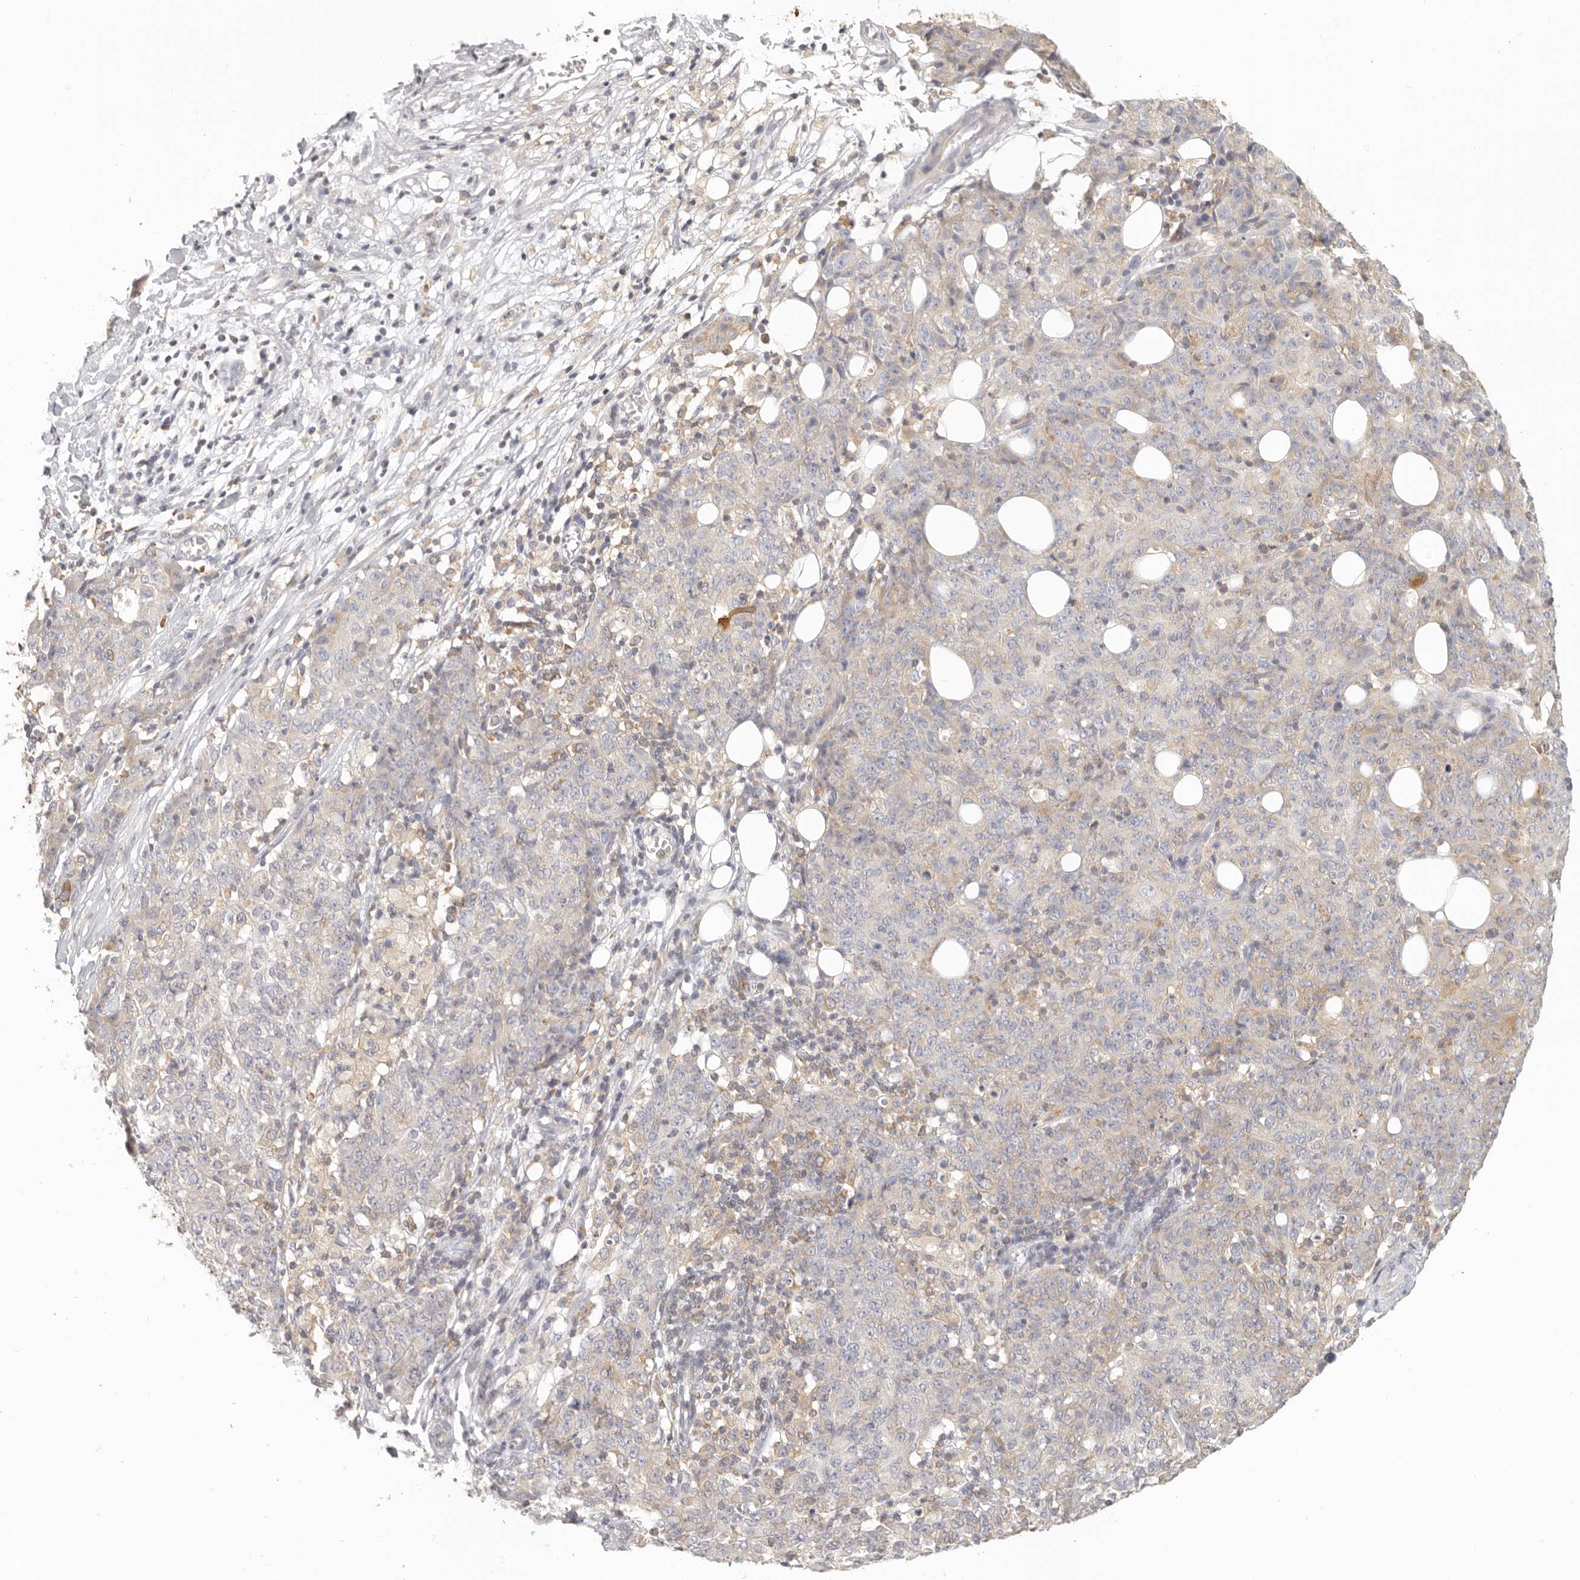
{"staining": {"intensity": "negative", "quantity": "none", "location": "none"}, "tissue": "ovarian cancer", "cell_type": "Tumor cells", "image_type": "cancer", "snomed": [{"axis": "morphology", "description": "Carcinoma, endometroid"}, {"axis": "topography", "description": "Ovary"}], "caption": "This is an immunohistochemistry (IHC) photomicrograph of human ovarian cancer (endometroid carcinoma). There is no expression in tumor cells.", "gene": "ANXA9", "patient": {"sex": "female", "age": 42}}